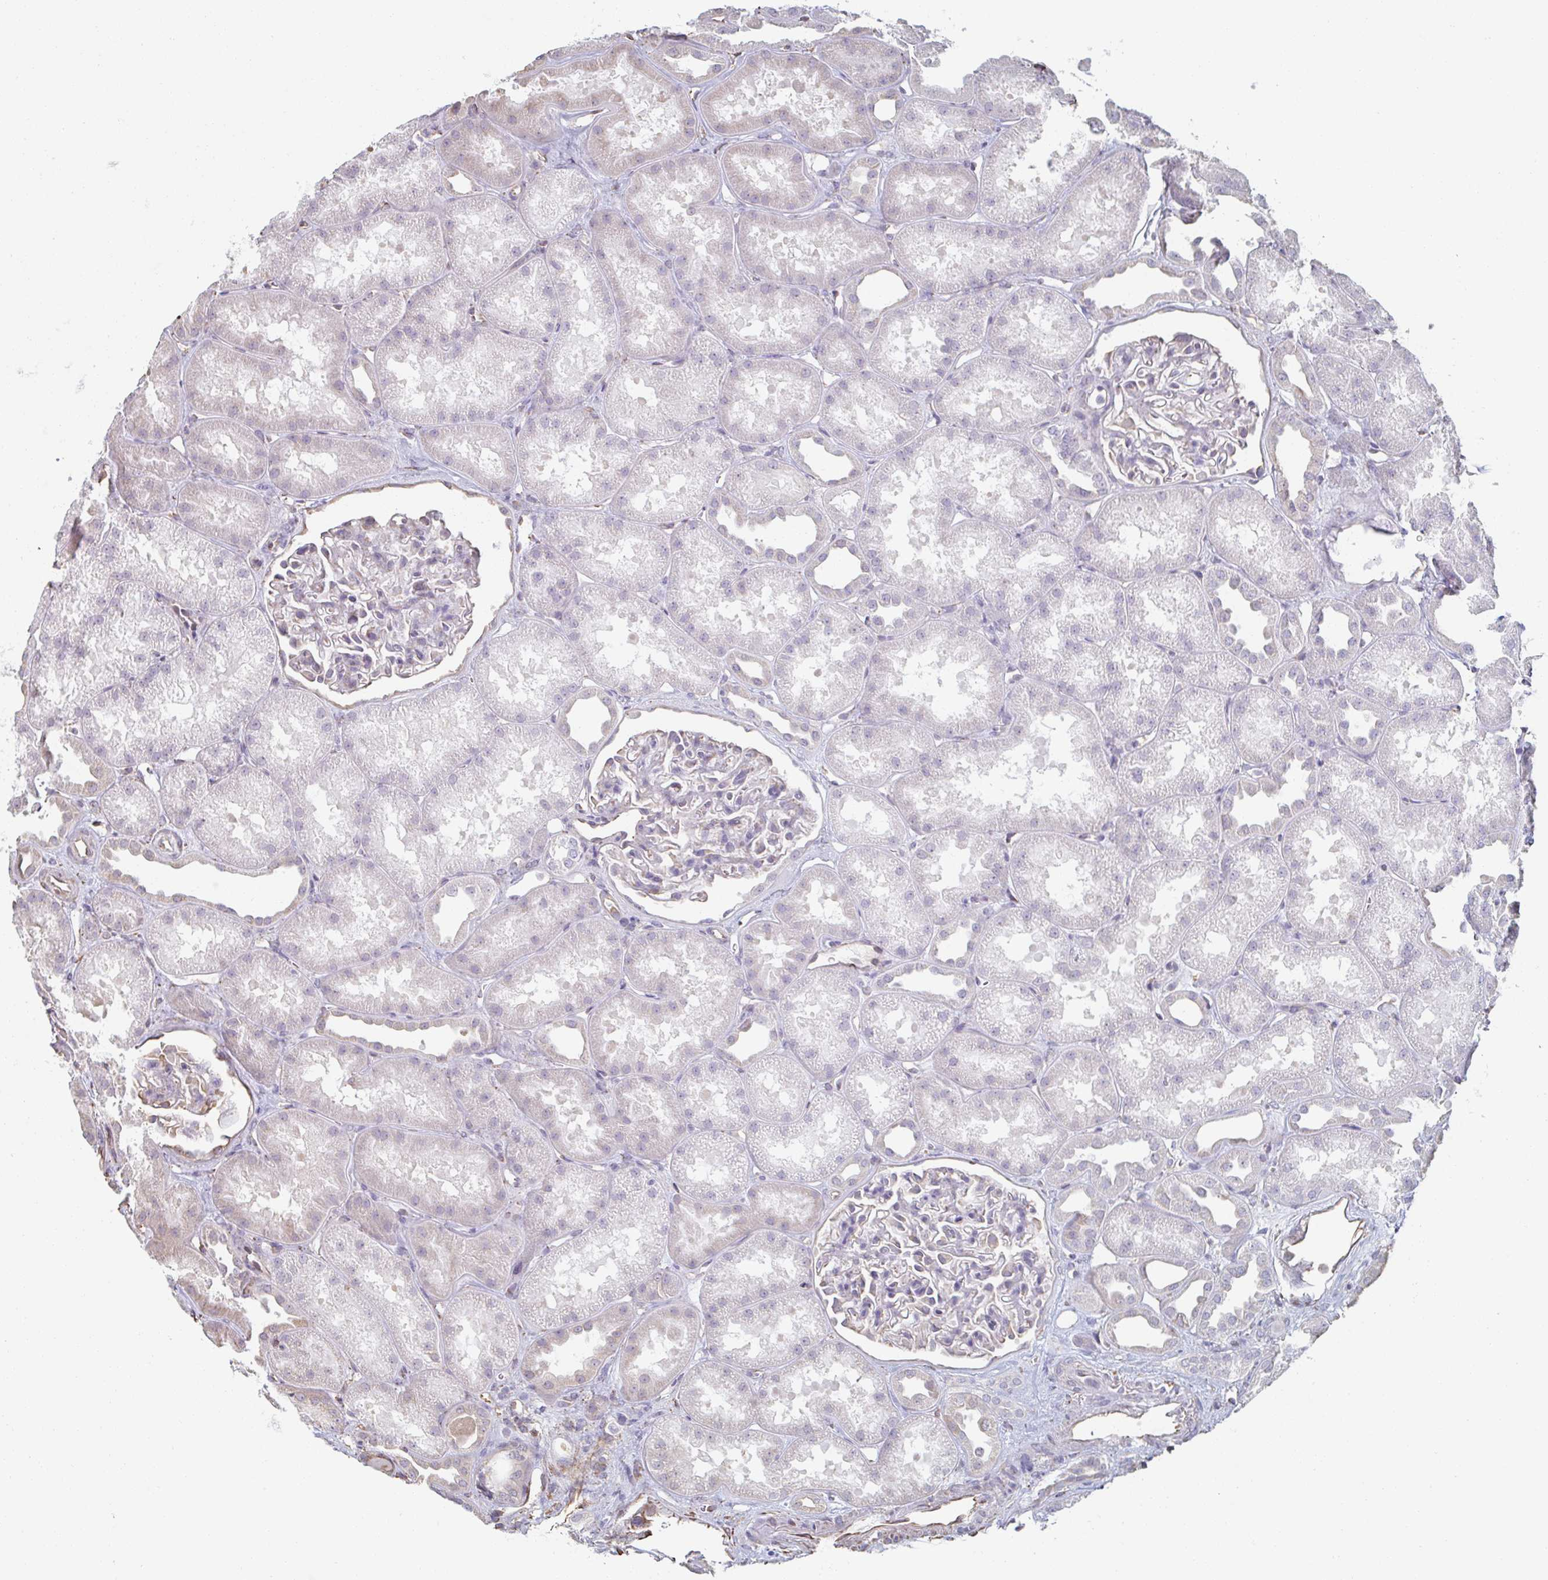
{"staining": {"intensity": "moderate", "quantity": "<25%", "location": "cytoplasmic/membranous"}, "tissue": "kidney", "cell_type": "Cells in glomeruli", "image_type": "normal", "snomed": [{"axis": "morphology", "description": "Normal tissue, NOS"}, {"axis": "topography", "description": "Kidney"}], "caption": "High-magnification brightfield microscopy of normal kidney stained with DAB (3,3'-diaminobenzidine) (brown) and counterstained with hematoxylin (blue). cells in glomeruli exhibit moderate cytoplasmic/membranous staining is present in about<25% of cells.", "gene": "RAB5IF", "patient": {"sex": "male", "age": 61}}